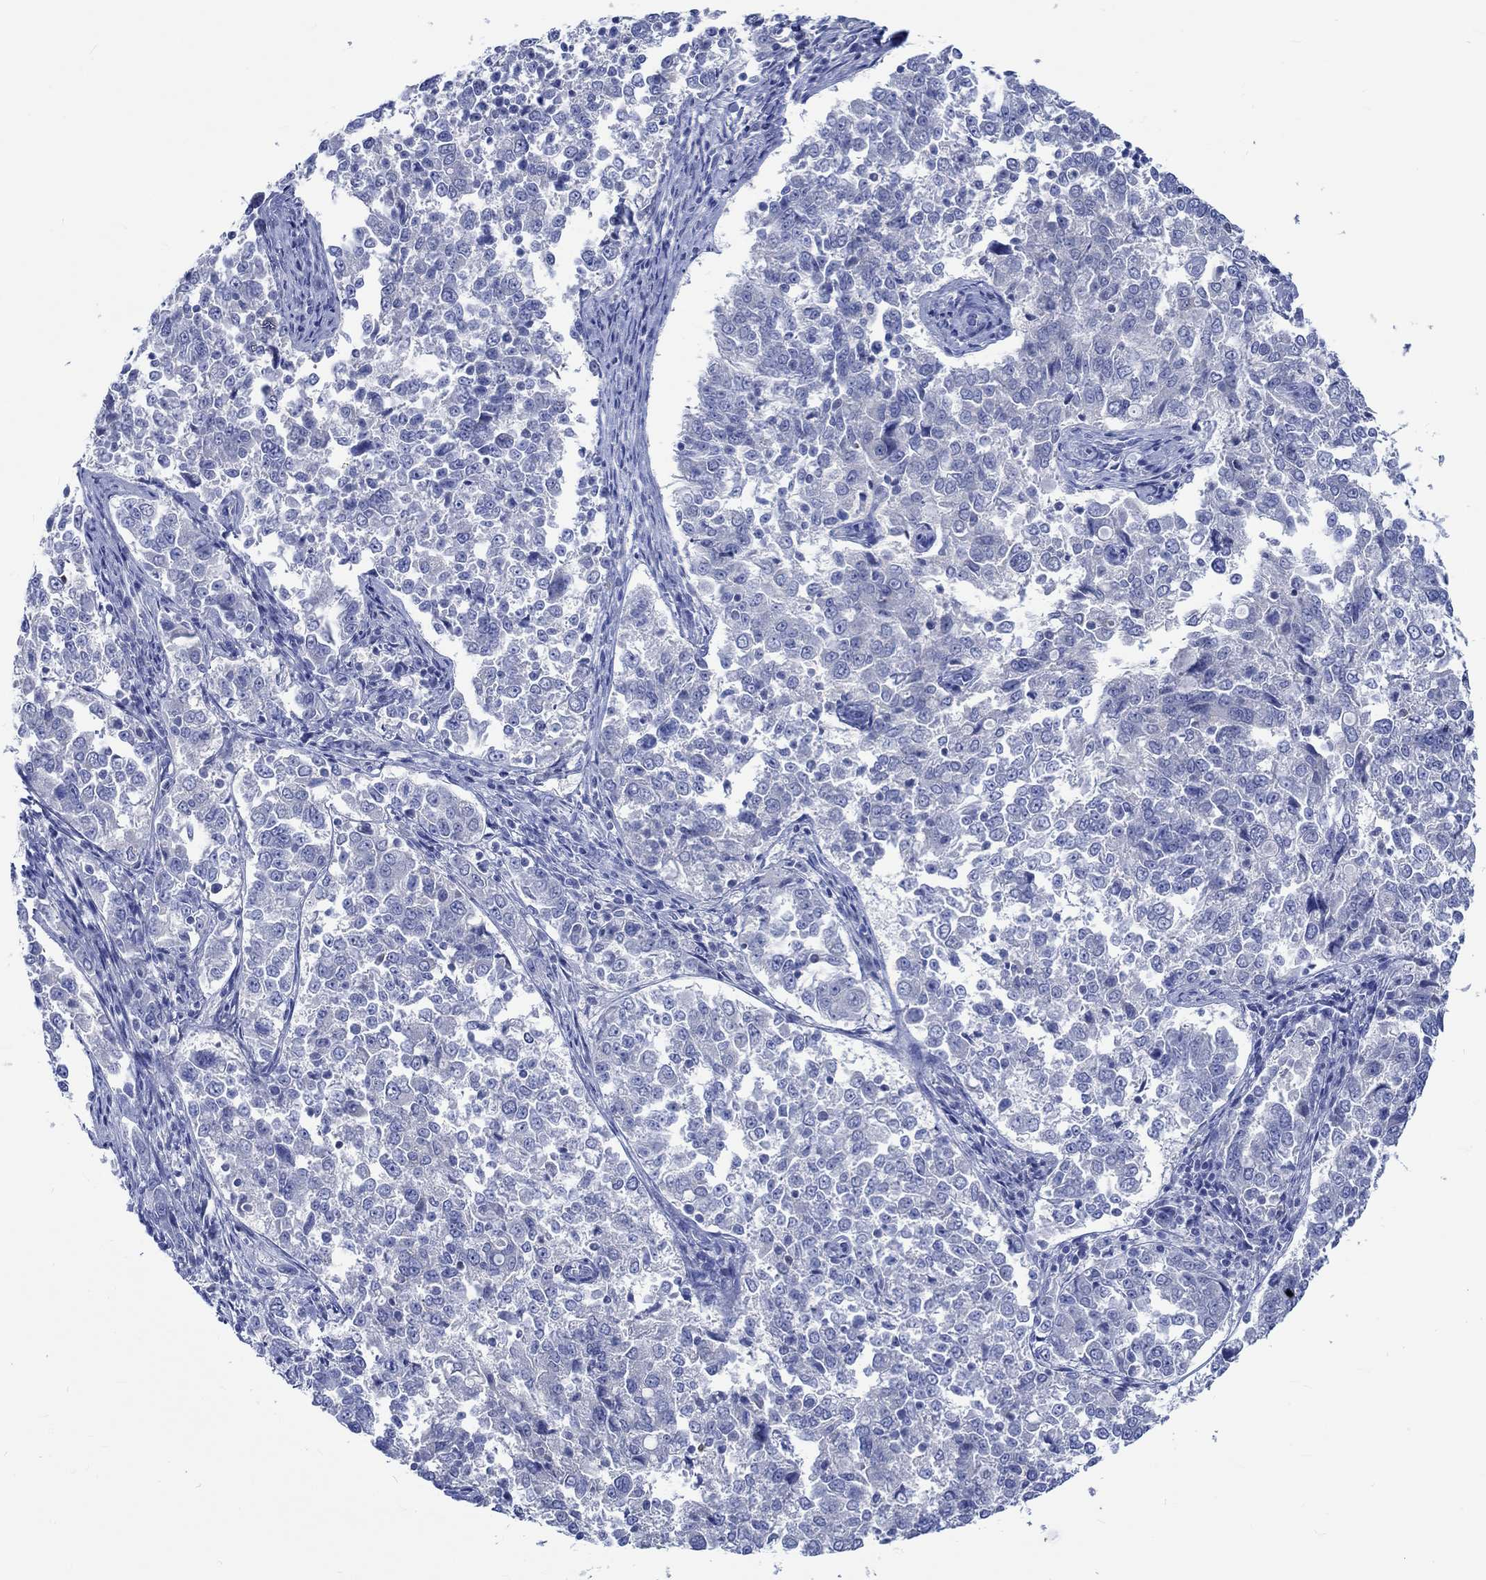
{"staining": {"intensity": "negative", "quantity": "none", "location": "none"}, "tissue": "endometrial cancer", "cell_type": "Tumor cells", "image_type": "cancer", "snomed": [{"axis": "morphology", "description": "Adenocarcinoma, NOS"}, {"axis": "topography", "description": "Endometrium"}], "caption": "Image shows no protein expression in tumor cells of adenocarcinoma (endometrial) tissue. (DAB IHC visualized using brightfield microscopy, high magnification).", "gene": "PTPRN2", "patient": {"sex": "female", "age": 43}}